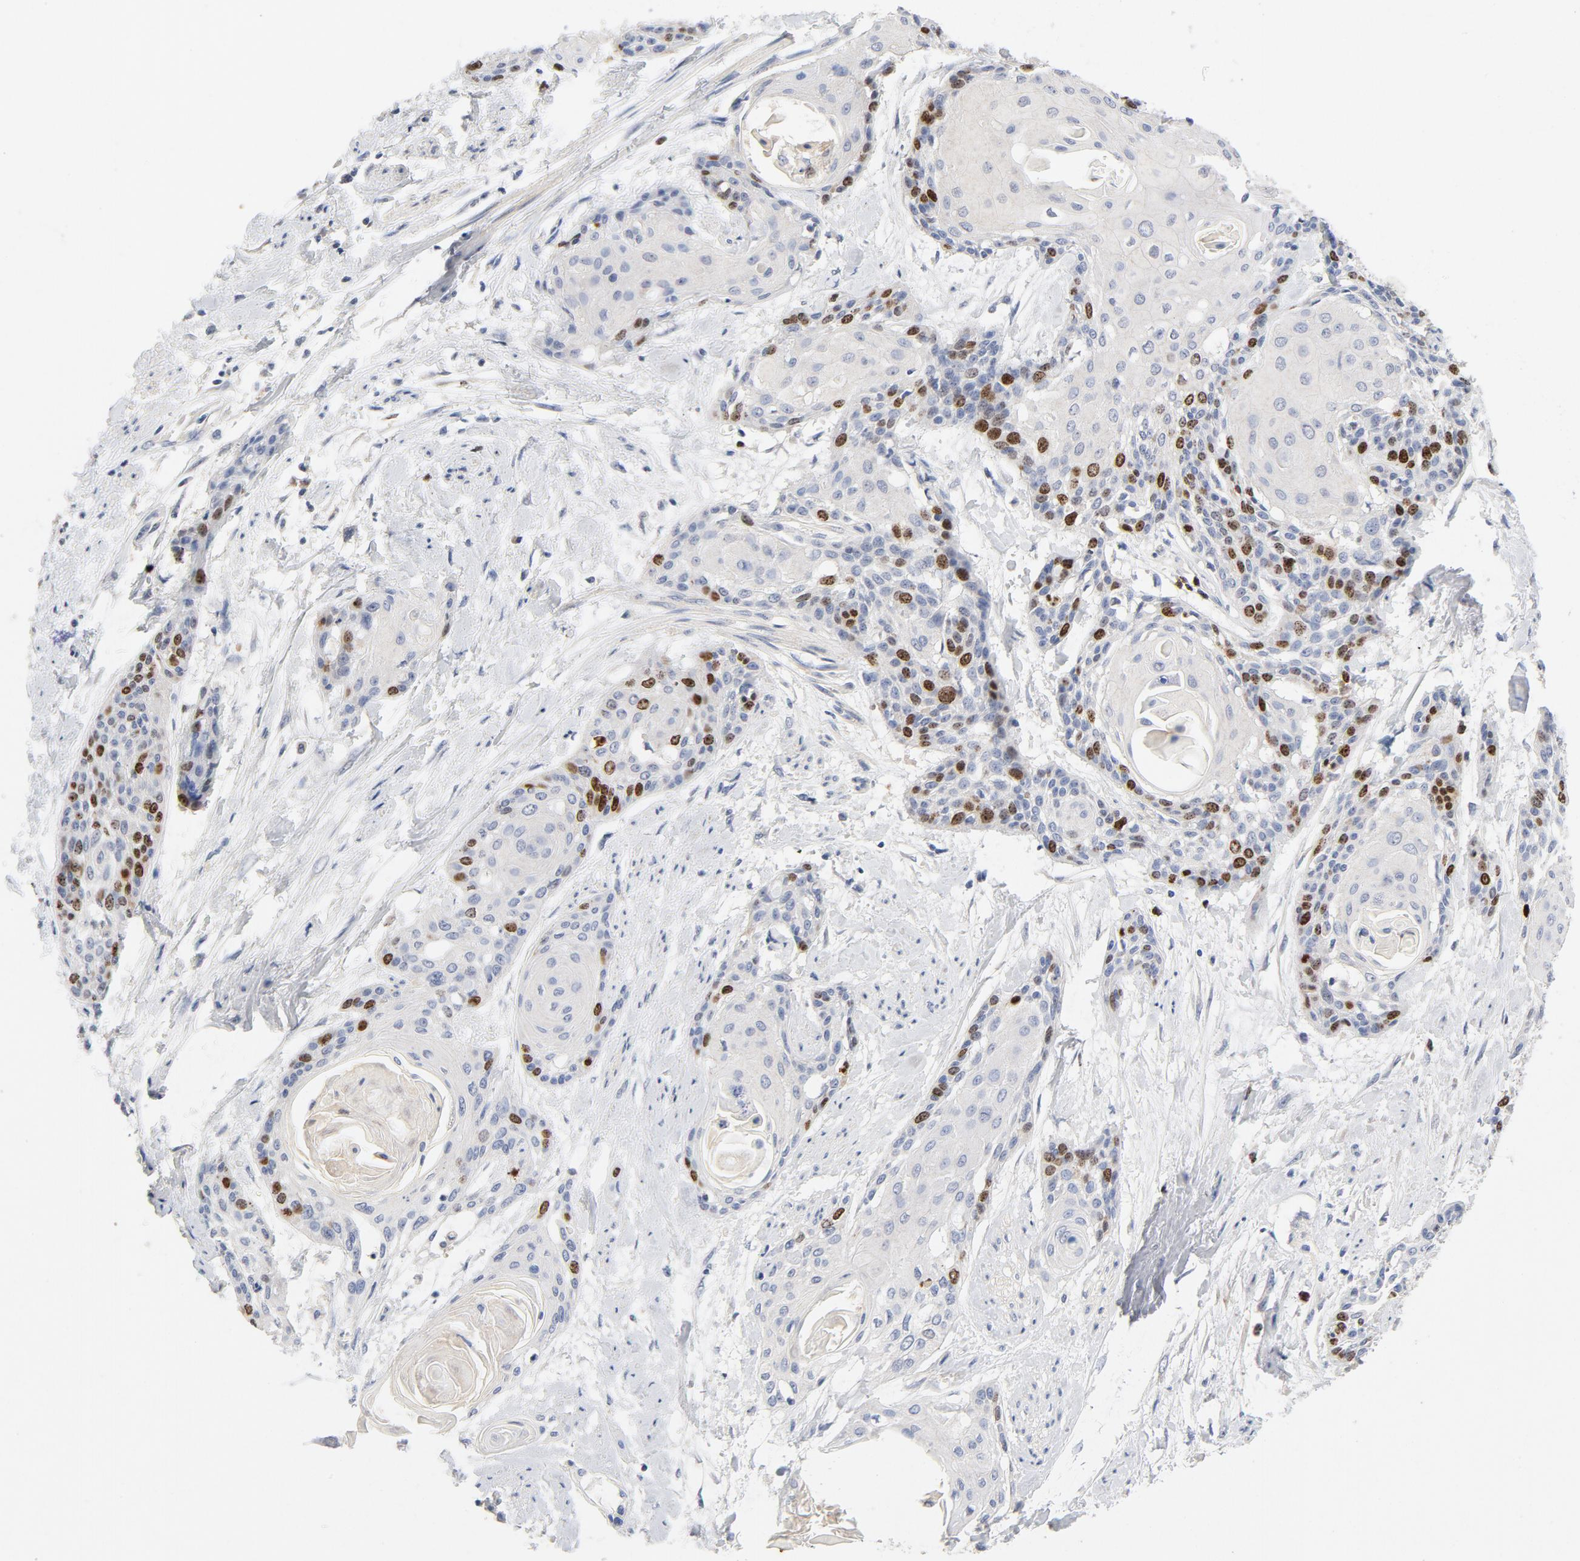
{"staining": {"intensity": "moderate", "quantity": "<25%", "location": "nuclear"}, "tissue": "cervical cancer", "cell_type": "Tumor cells", "image_type": "cancer", "snomed": [{"axis": "morphology", "description": "Squamous cell carcinoma, NOS"}, {"axis": "topography", "description": "Cervix"}], "caption": "Immunohistochemical staining of human cervical cancer reveals low levels of moderate nuclear protein positivity in approximately <25% of tumor cells.", "gene": "BIRC5", "patient": {"sex": "female", "age": 57}}